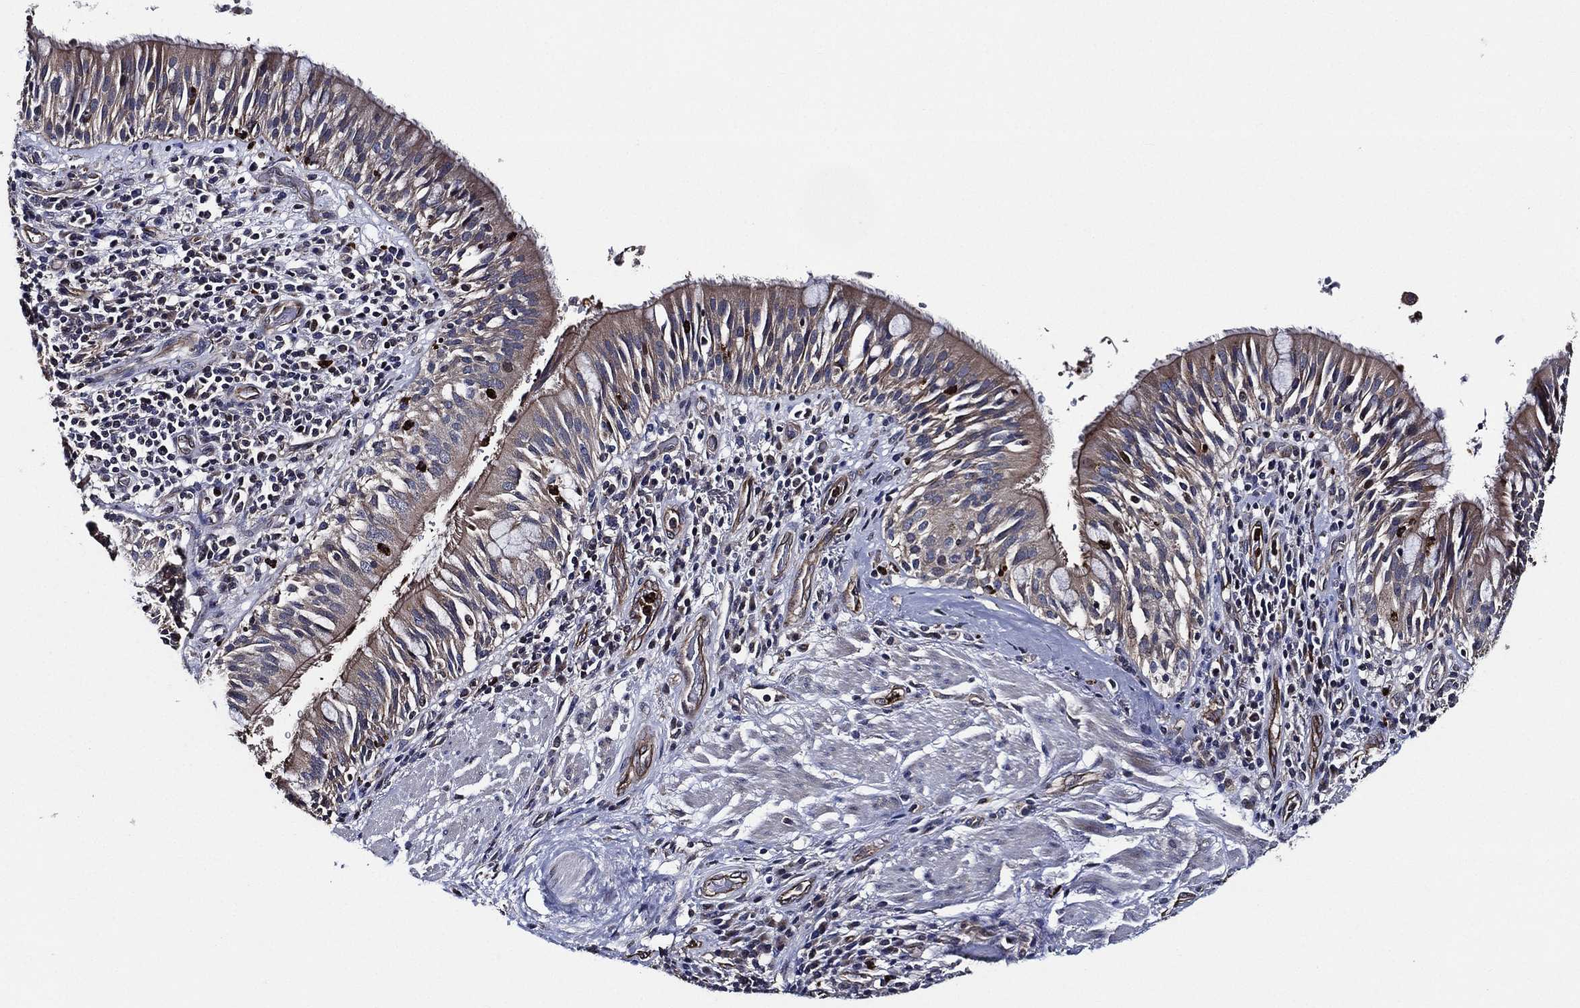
{"staining": {"intensity": "moderate", "quantity": "<25%", "location": "cytoplasmic/membranous"}, "tissue": "bronchus", "cell_type": "Respiratory epithelial cells", "image_type": "normal", "snomed": [{"axis": "morphology", "description": "Normal tissue, NOS"}, {"axis": "morphology", "description": "Squamous cell carcinoma, NOS"}, {"axis": "topography", "description": "Bronchus"}, {"axis": "topography", "description": "Lung"}], "caption": "High-magnification brightfield microscopy of unremarkable bronchus stained with DAB (brown) and counterstained with hematoxylin (blue). respiratory epithelial cells exhibit moderate cytoplasmic/membranous staining is identified in about<25% of cells. (brown staining indicates protein expression, while blue staining denotes nuclei).", "gene": "KIF20B", "patient": {"sex": "male", "age": 64}}